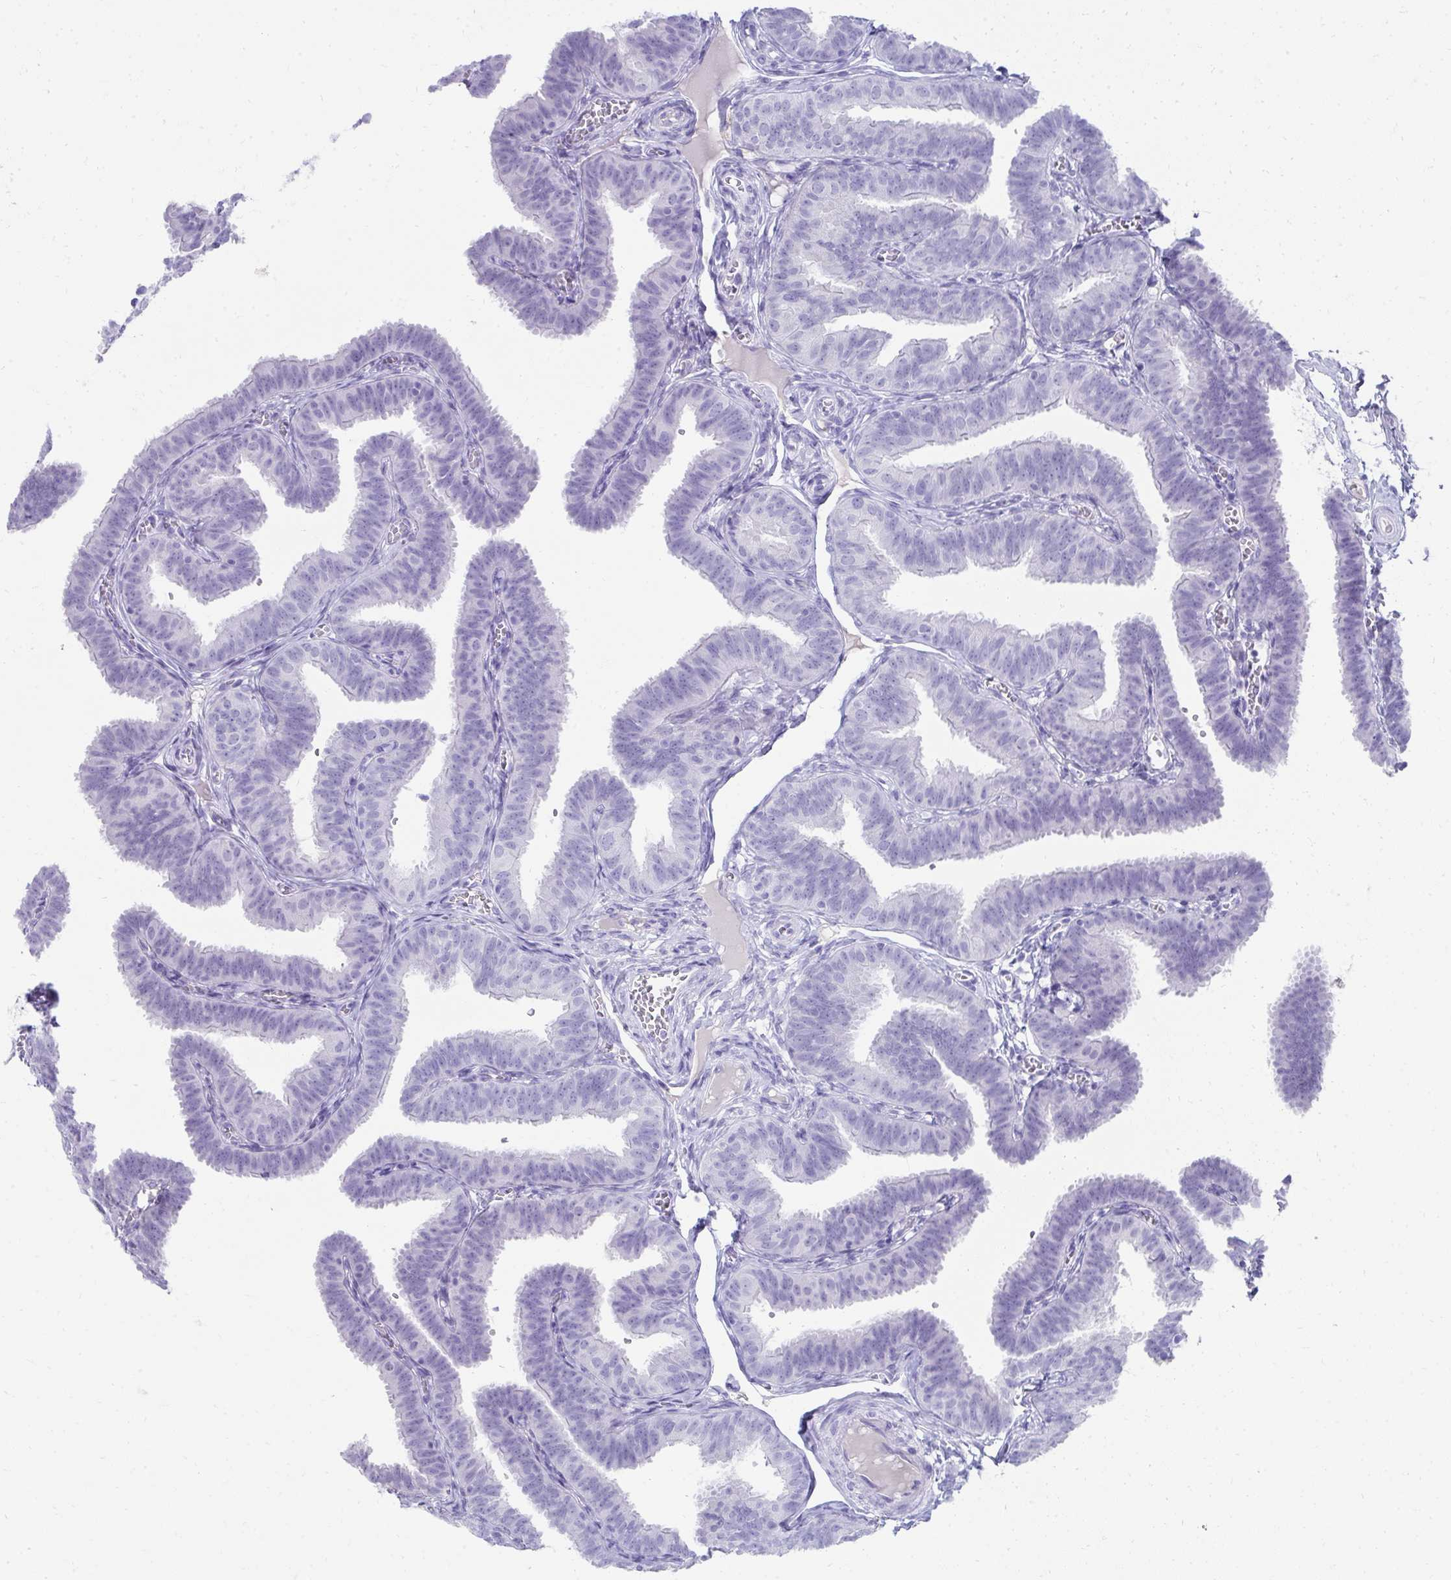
{"staining": {"intensity": "negative", "quantity": "none", "location": "none"}, "tissue": "fallopian tube", "cell_type": "Glandular cells", "image_type": "normal", "snomed": [{"axis": "morphology", "description": "Normal tissue, NOS"}, {"axis": "topography", "description": "Fallopian tube"}], "caption": "Protein analysis of normal fallopian tube displays no significant staining in glandular cells.", "gene": "SEC14L3", "patient": {"sex": "female", "age": 25}}